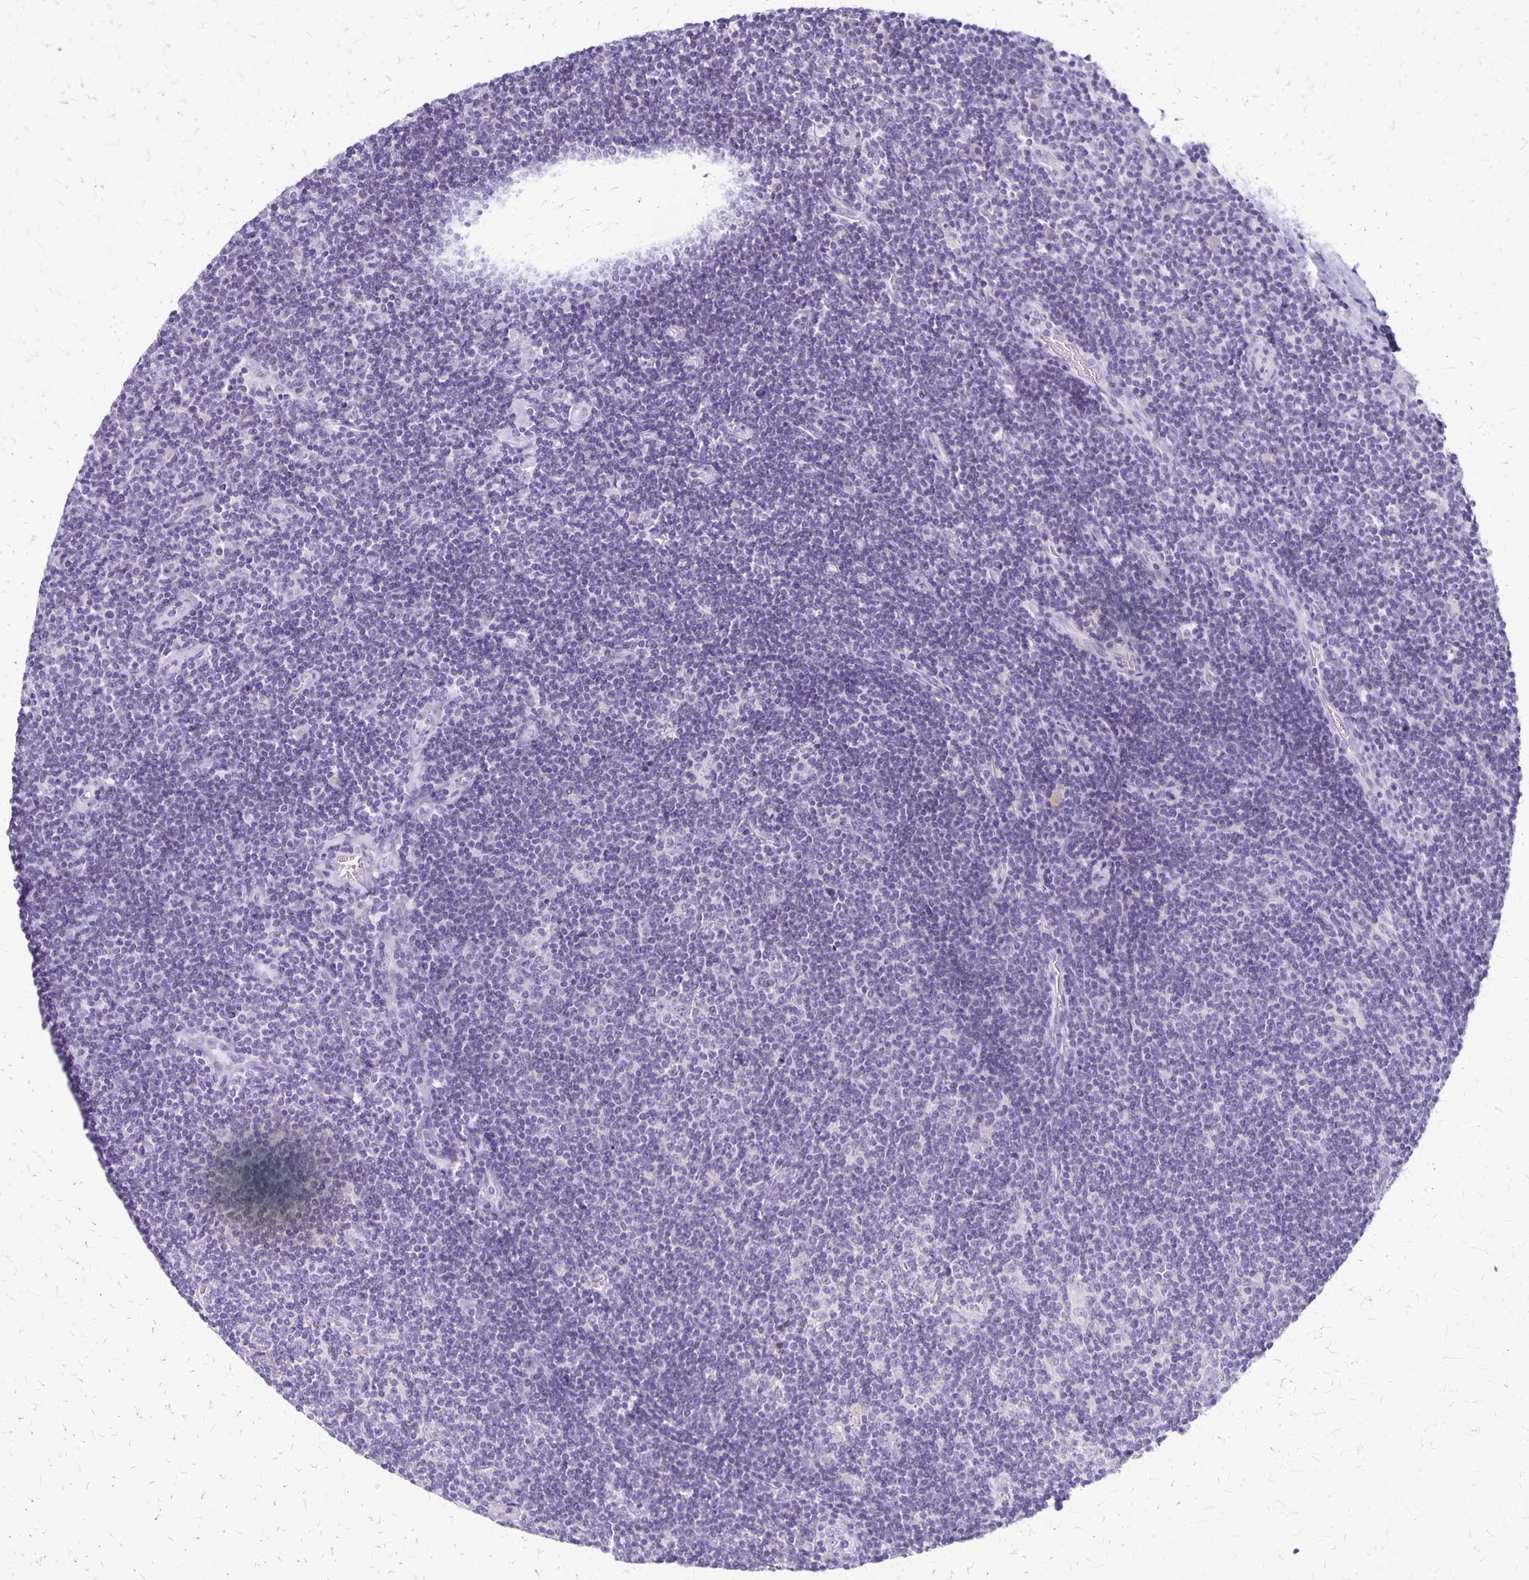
{"staining": {"intensity": "negative", "quantity": "none", "location": "none"}, "tissue": "lymphoma", "cell_type": "Tumor cells", "image_type": "cancer", "snomed": [{"axis": "morphology", "description": "Hodgkin's disease, NOS"}, {"axis": "topography", "description": "Lymph node"}], "caption": "A histopathology image of human lymphoma is negative for staining in tumor cells.", "gene": "PLXNB3", "patient": {"sex": "male", "age": 40}}